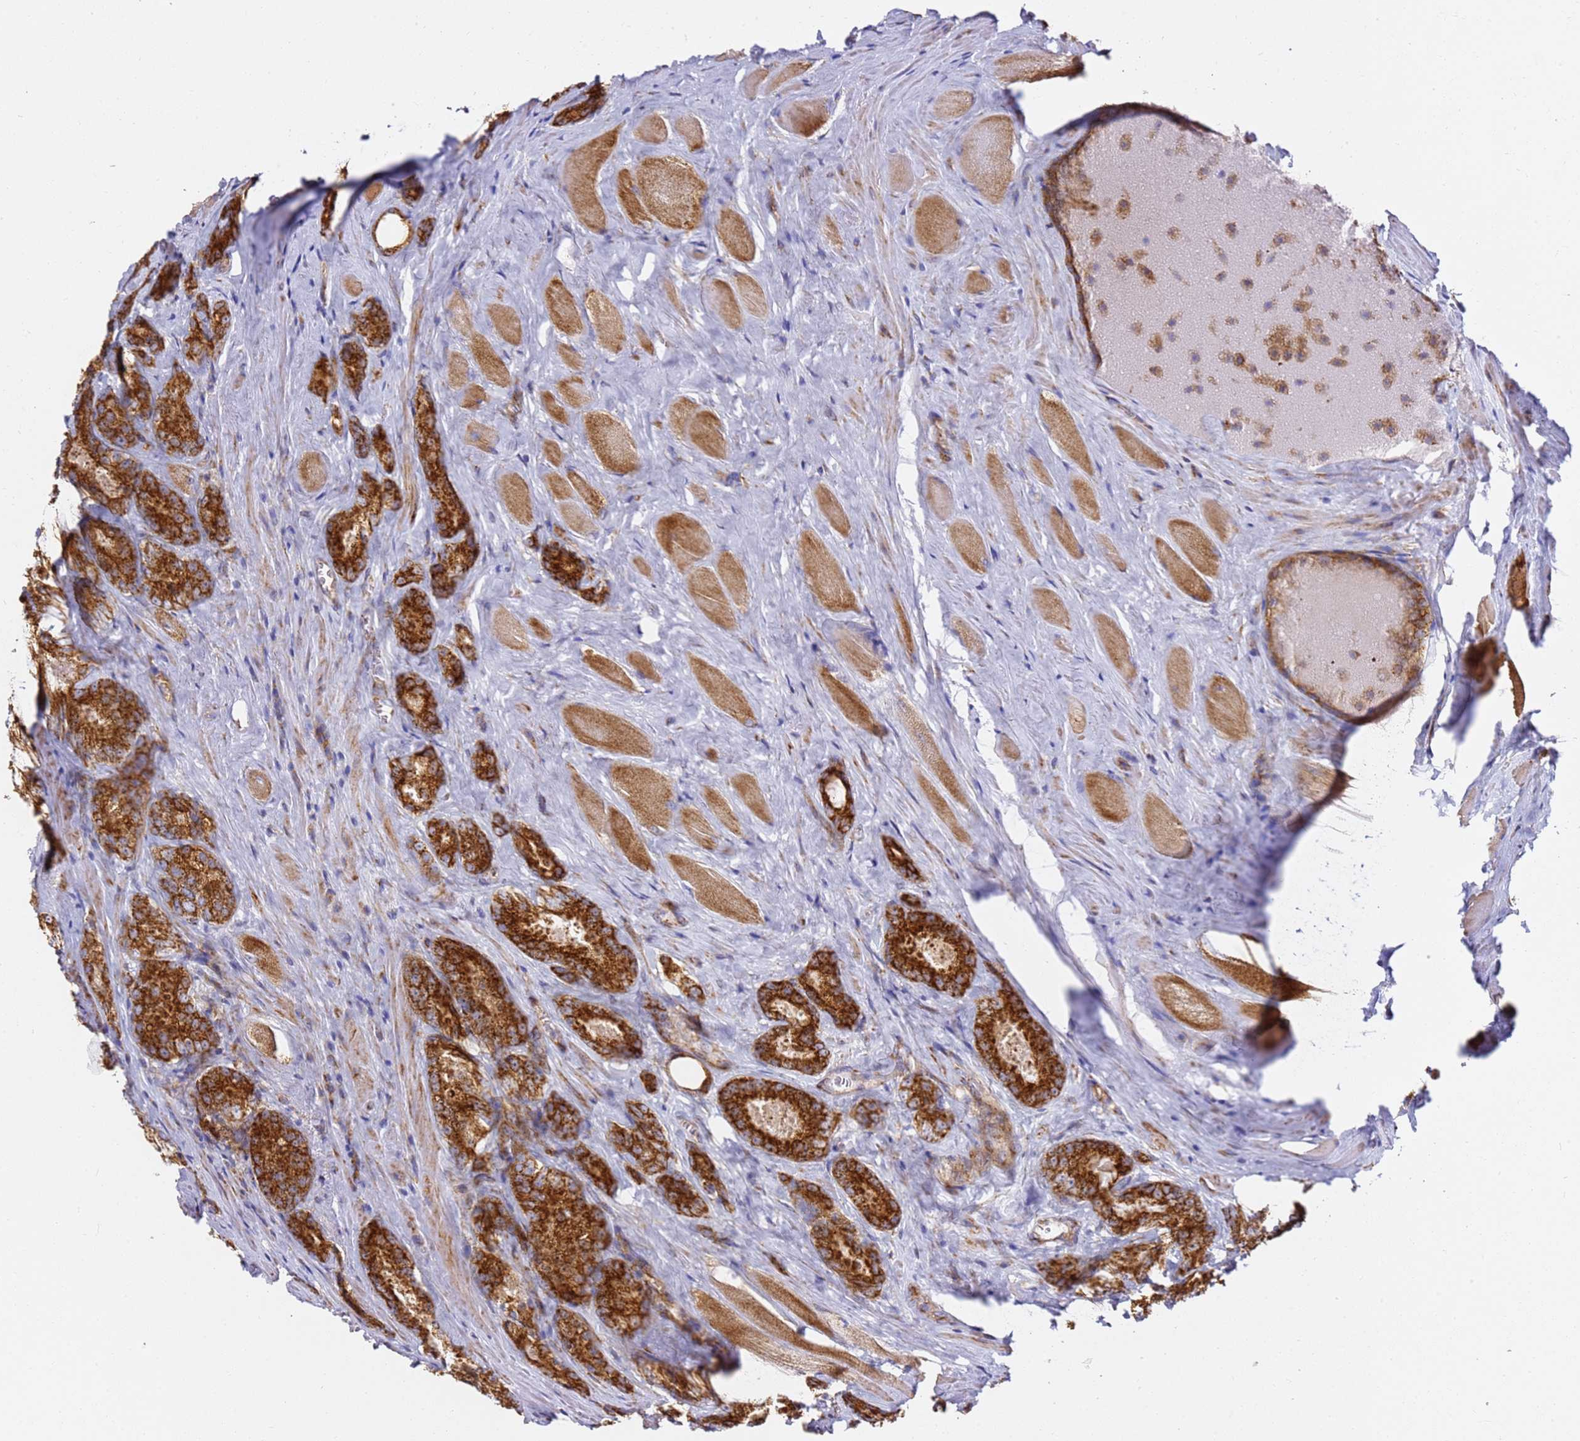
{"staining": {"intensity": "strong", "quantity": ">75%", "location": "cytoplasmic/membranous"}, "tissue": "prostate cancer", "cell_type": "Tumor cells", "image_type": "cancer", "snomed": [{"axis": "morphology", "description": "Adenocarcinoma, Low grade"}, {"axis": "topography", "description": "Prostate"}], "caption": "Immunohistochemical staining of prostate adenocarcinoma (low-grade) exhibits high levels of strong cytoplasmic/membranous expression in approximately >75% of tumor cells.", "gene": "NDUFA3", "patient": {"sex": "male", "age": 68}}